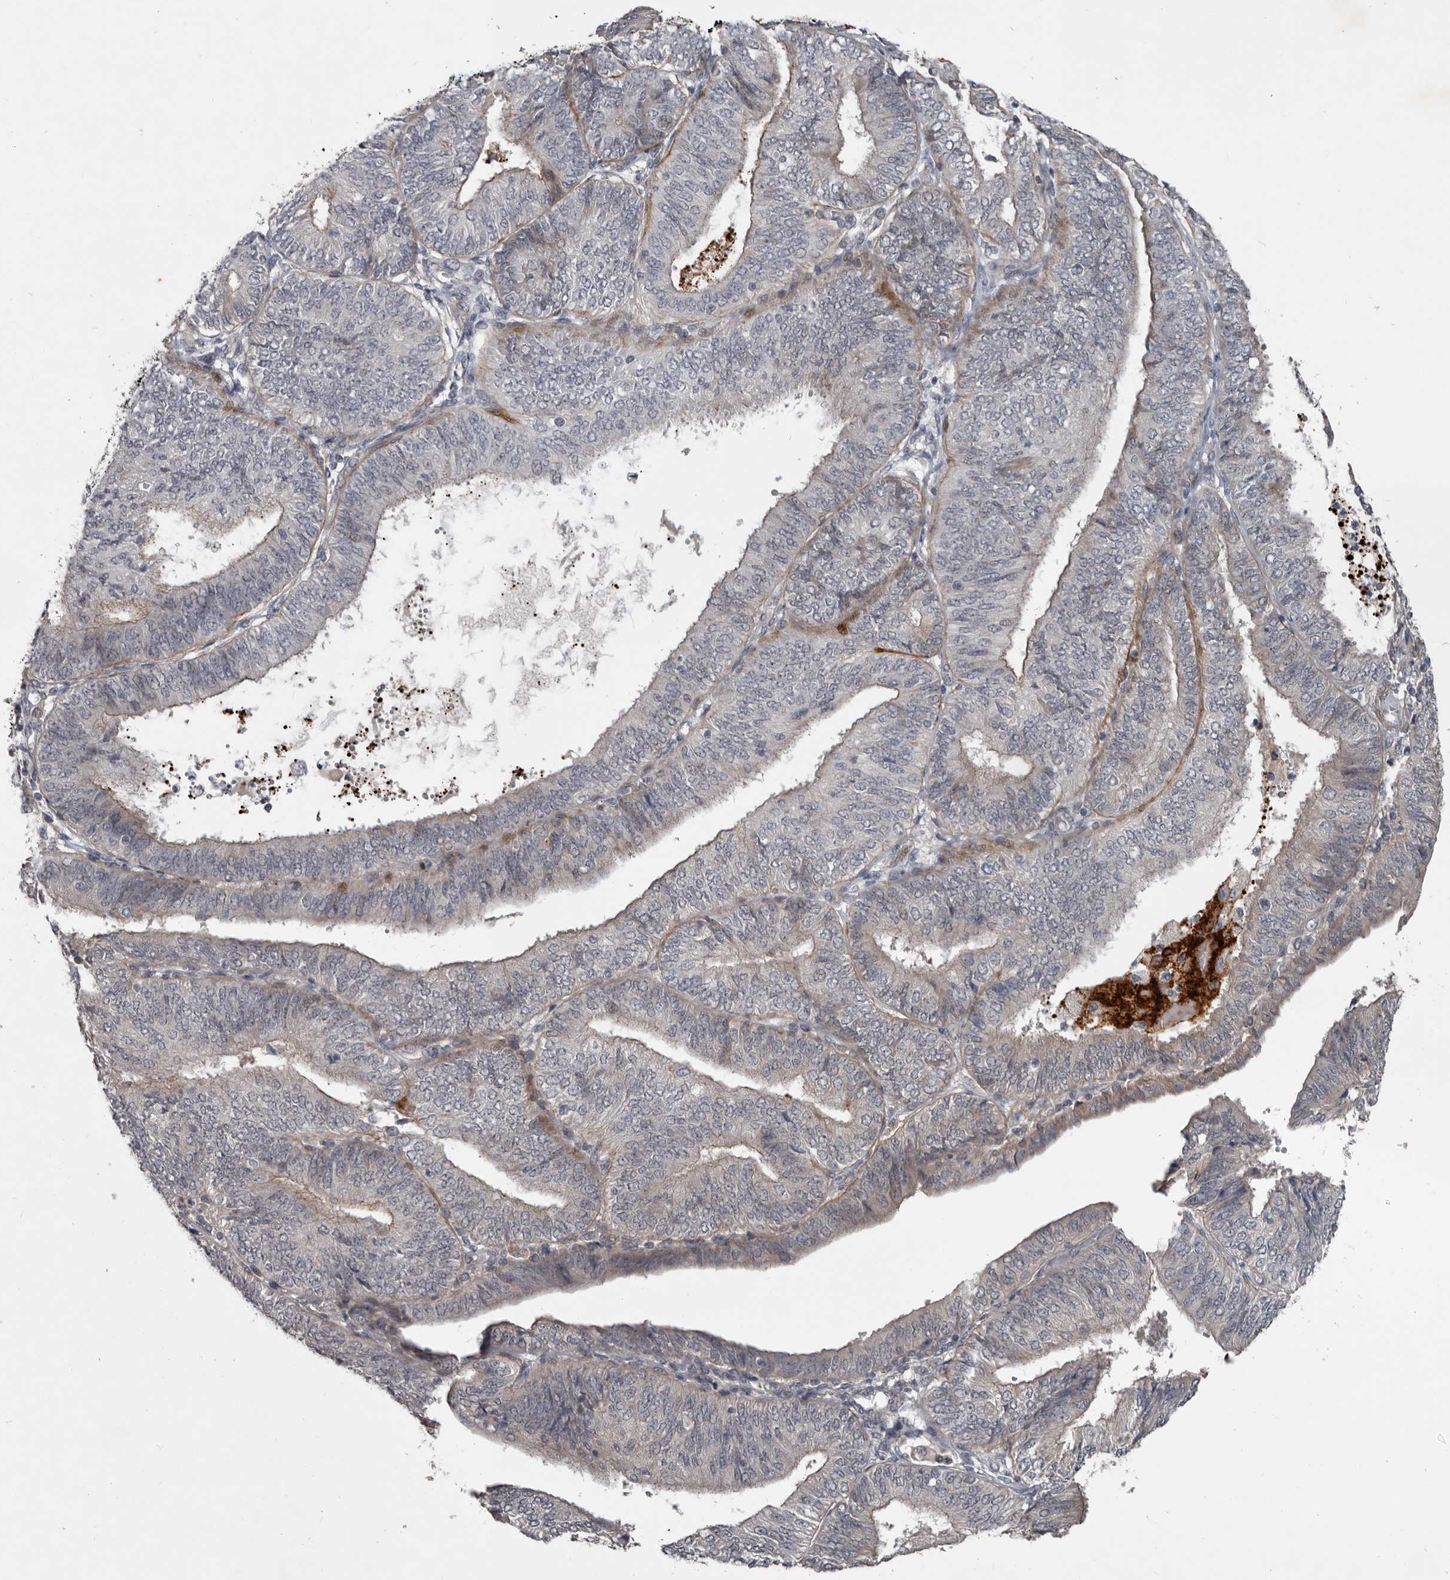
{"staining": {"intensity": "weak", "quantity": "<25%", "location": "cytoplasmic/membranous"}, "tissue": "endometrial cancer", "cell_type": "Tumor cells", "image_type": "cancer", "snomed": [{"axis": "morphology", "description": "Adenocarcinoma, NOS"}, {"axis": "topography", "description": "Endometrium"}], "caption": "DAB immunohistochemical staining of endometrial adenocarcinoma displays no significant expression in tumor cells.", "gene": "C1orf216", "patient": {"sex": "female", "age": 58}}